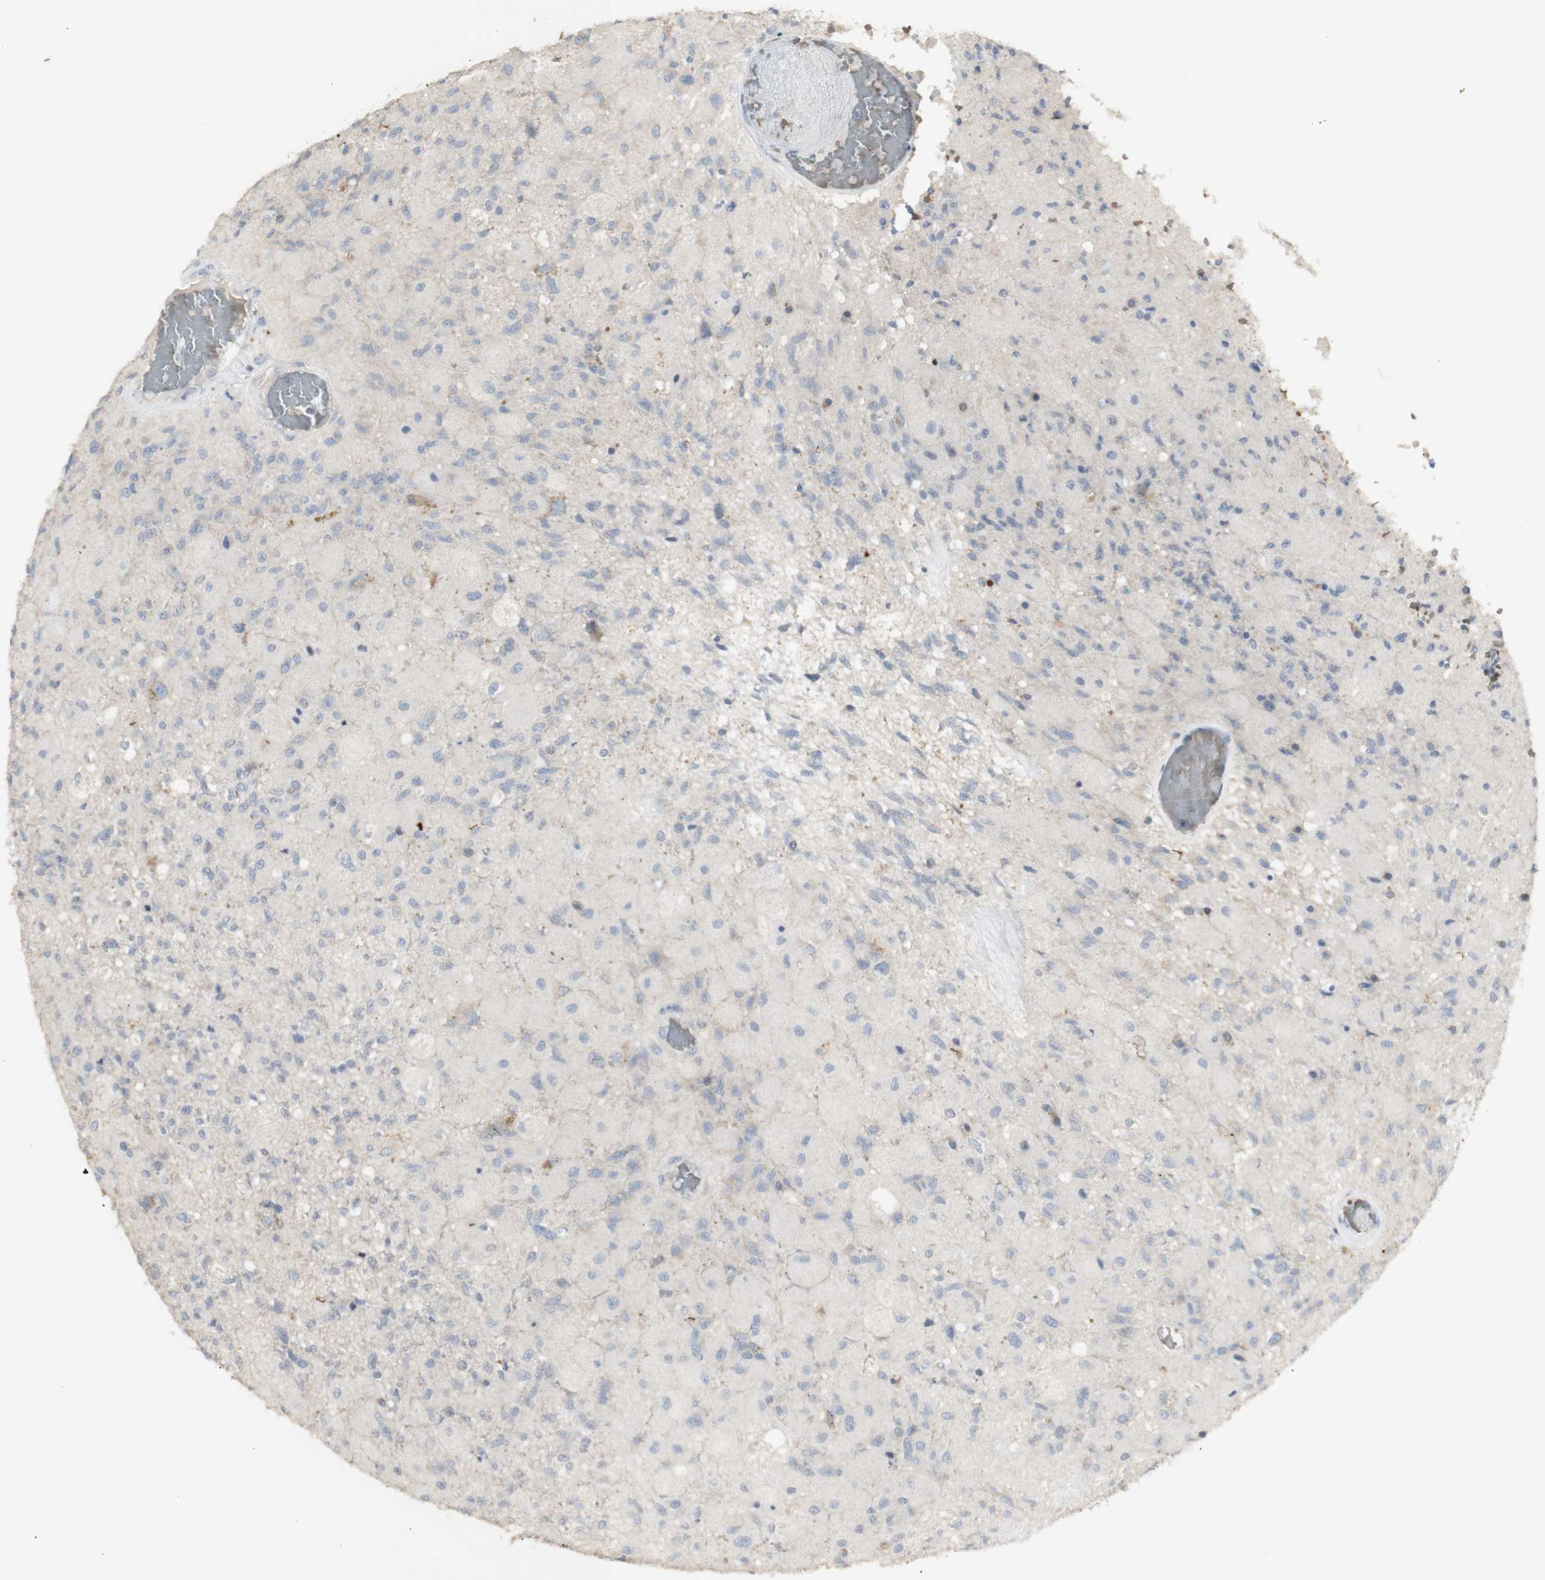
{"staining": {"intensity": "negative", "quantity": "none", "location": "none"}, "tissue": "glioma", "cell_type": "Tumor cells", "image_type": "cancer", "snomed": [{"axis": "morphology", "description": "Normal tissue, NOS"}, {"axis": "morphology", "description": "Glioma, malignant, High grade"}, {"axis": "topography", "description": "Cerebral cortex"}], "caption": "A high-resolution micrograph shows IHC staining of malignant glioma (high-grade), which reveals no significant positivity in tumor cells.", "gene": "INS", "patient": {"sex": "male", "age": 77}}